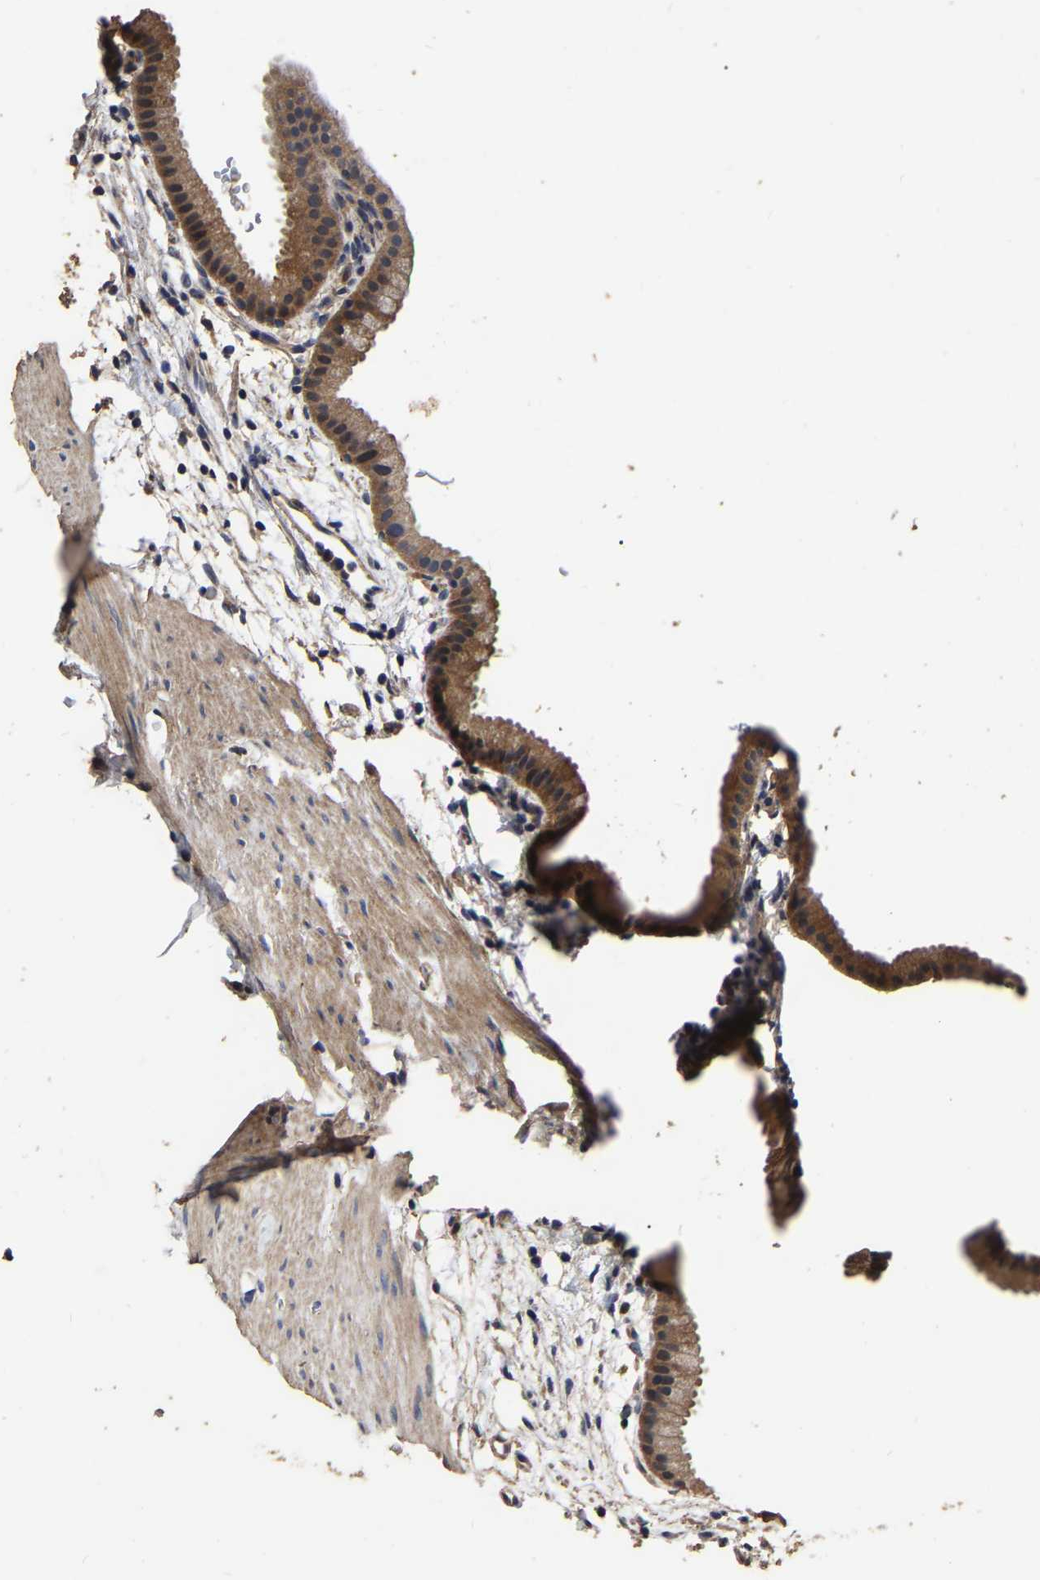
{"staining": {"intensity": "moderate", "quantity": ">75%", "location": "cytoplasmic/membranous"}, "tissue": "gallbladder", "cell_type": "Glandular cells", "image_type": "normal", "snomed": [{"axis": "morphology", "description": "Normal tissue, NOS"}, {"axis": "topography", "description": "Gallbladder"}], "caption": "Approximately >75% of glandular cells in normal gallbladder demonstrate moderate cytoplasmic/membranous protein positivity as visualized by brown immunohistochemical staining.", "gene": "STK32C", "patient": {"sex": "female", "age": 64}}